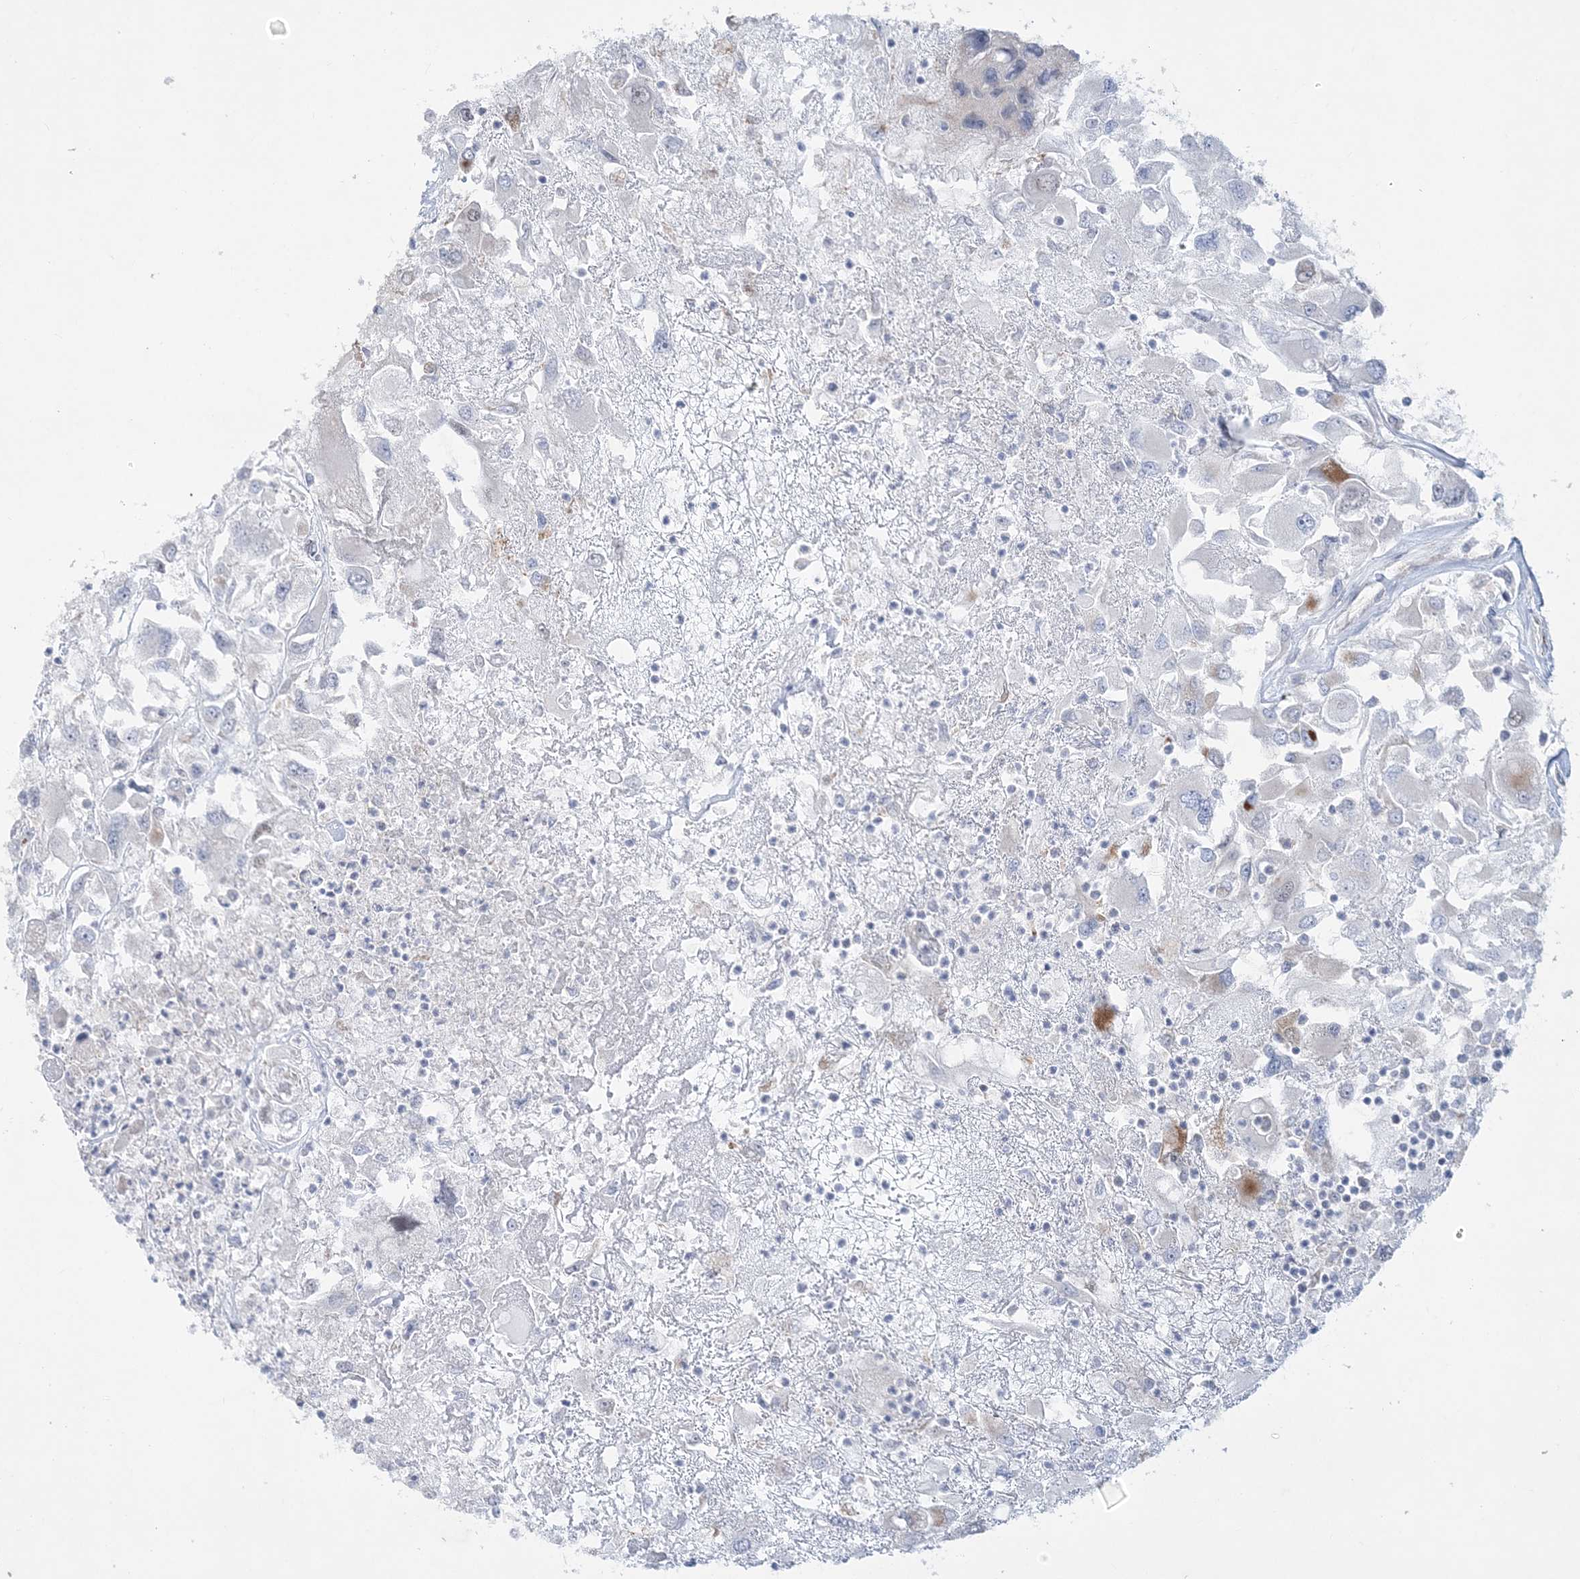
{"staining": {"intensity": "moderate", "quantity": "<25%", "location": "cytoplasmic/membranous"}, "tissue": "renal cancer", "cell_type": "Tumor cells", "image_type": "cancer", "snomed": [{"axis": "morphology", "description": "Adenocarcinoma, NOS"}, {"axis": "topography", "description": "Kidney"}], "caption": "Brown immunohistochemical staining in renal cancer demonstrates moderate cytoplasmic/membranous expression in about <25% of tumor cells.", "gene": "TBC1D7", "patient": {"sex": "female", "age": 52}}